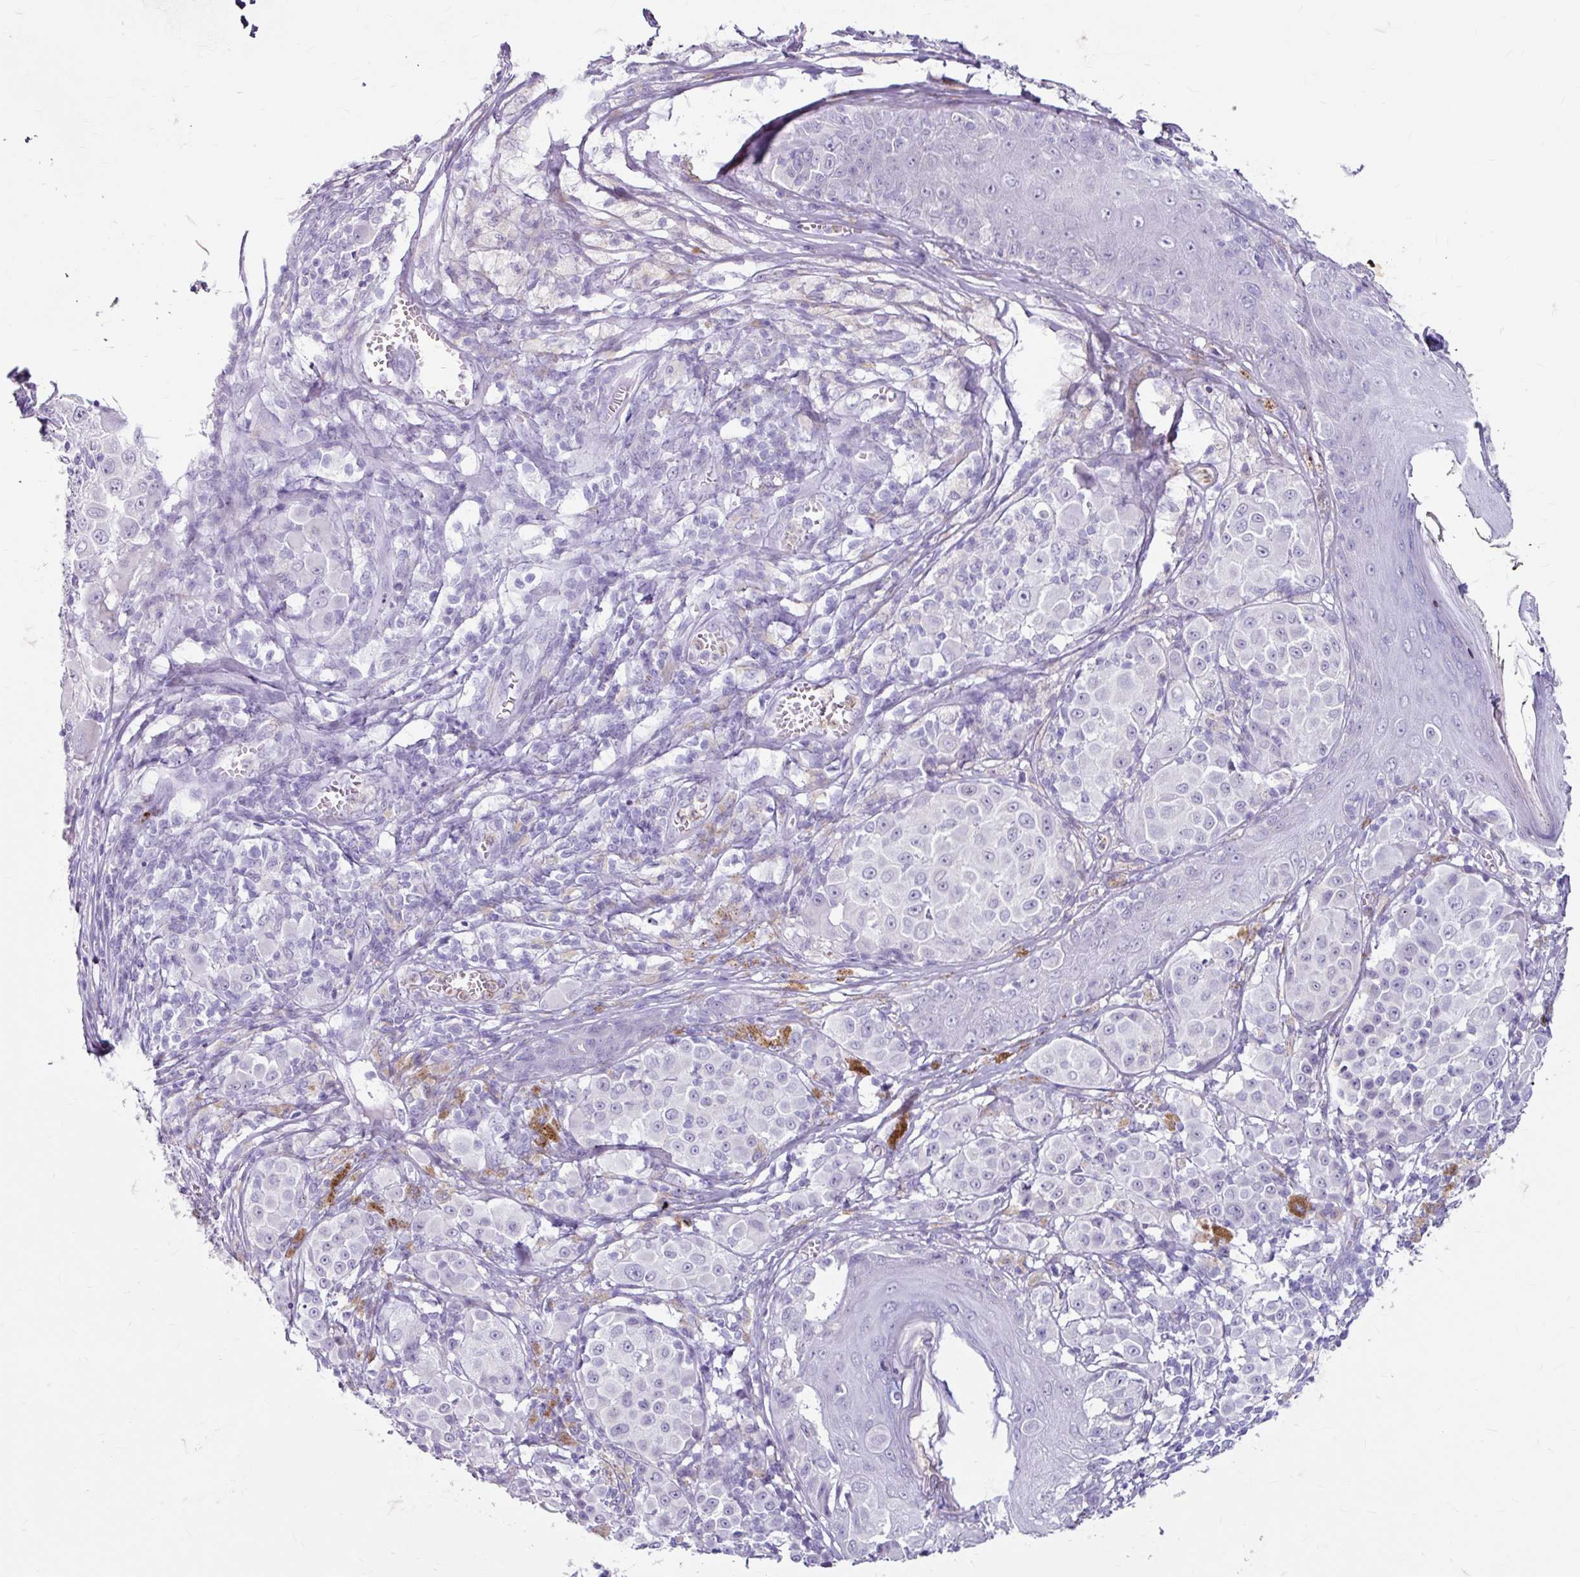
{"staining": {"intensity": "negative", "quantity": "none", "location": "none"}, "tissue": "melanoma", "cell_type": "Tumor cells", "image_type": "cancer", "snomed": [{"axis": "morphology", "description": "Malignant melanoma, NOS"}, {"axis": "topography", "description": "Skin"}], "caption": "Human malignant melanoma stained for a protein using IHC exhibits no positivity in tumor cells.", "gene": "ANKRD1", "patient": {"sex": "female", "age": 43}}